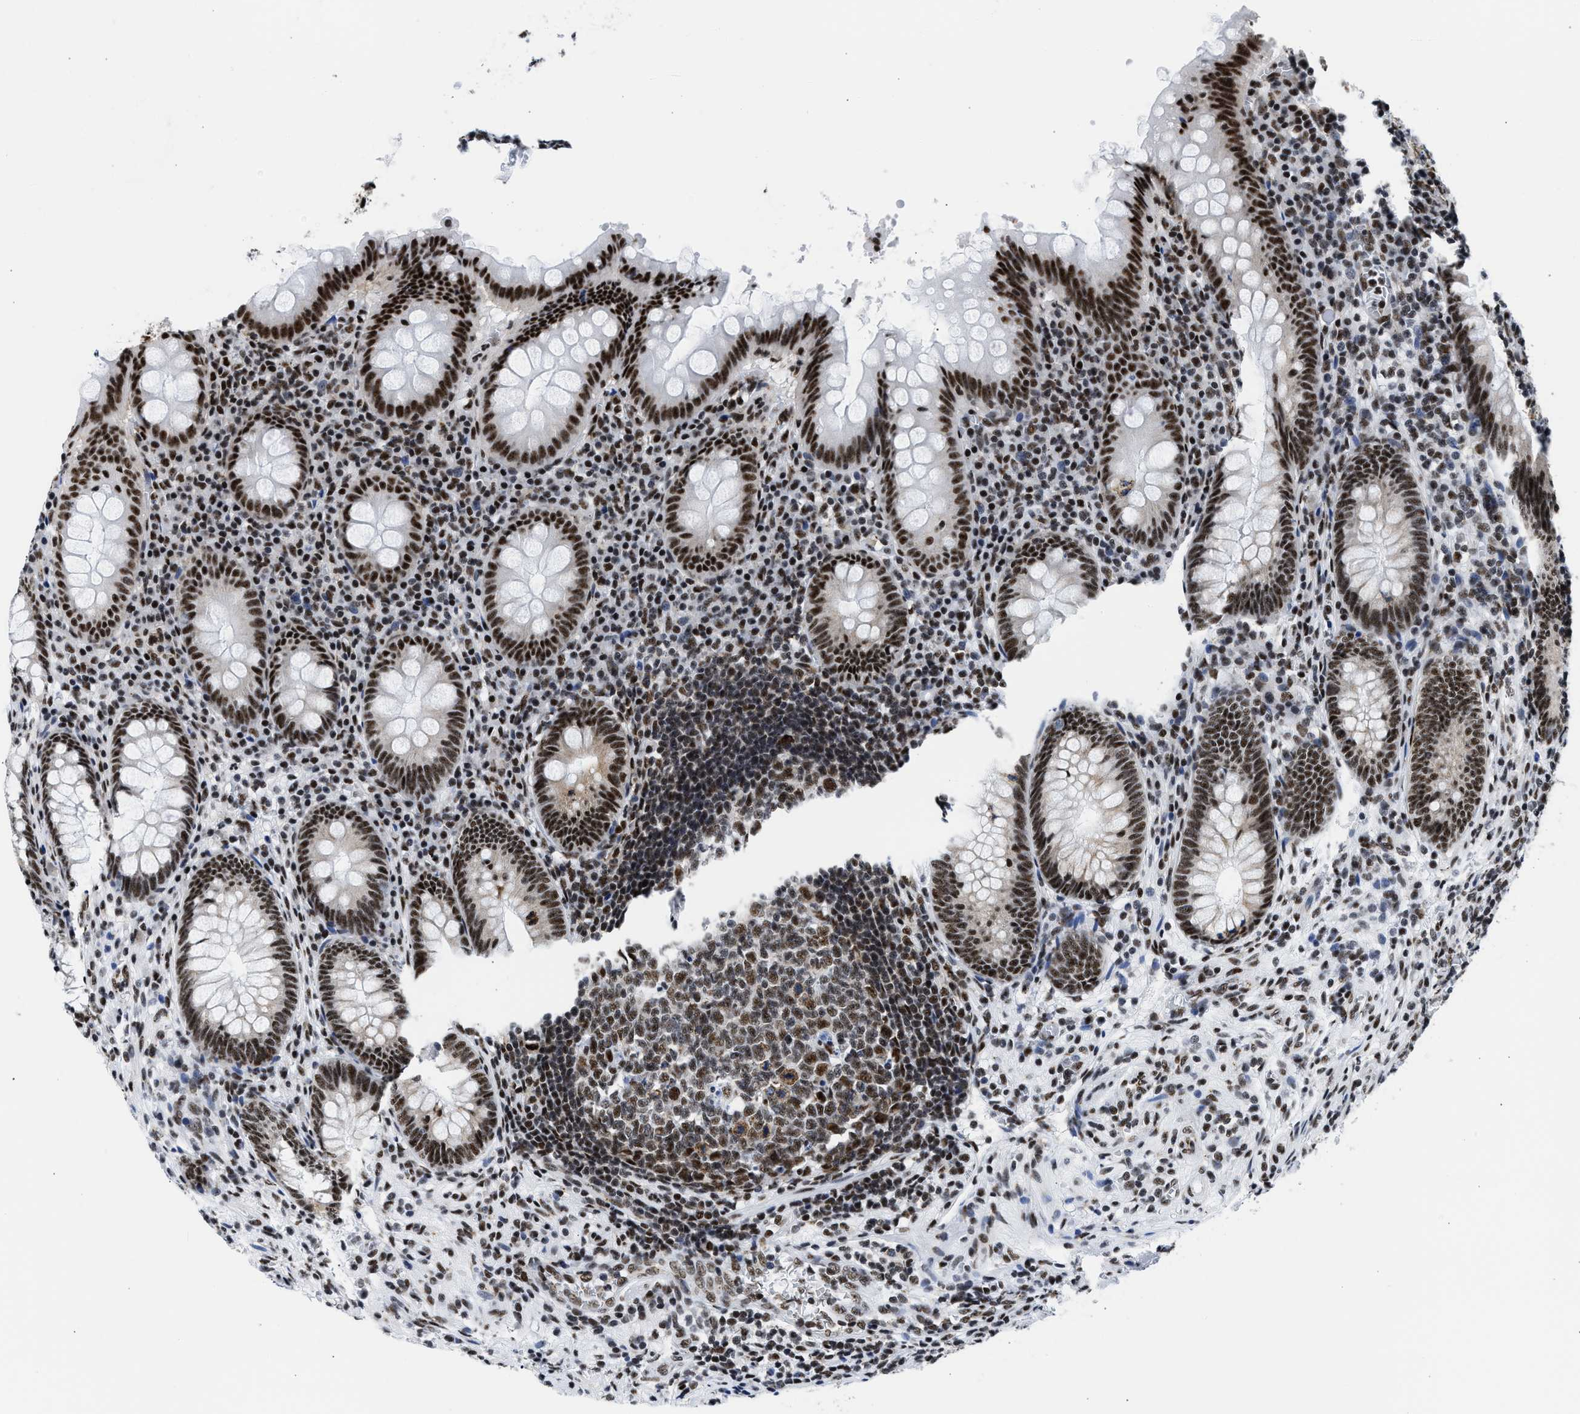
{"staining": {"intensity": "strong", "quantity": ">75%", "location": "nuclear"}, "tissue": "appendix", "cell_type": "Glandular cells", "image_type": "normal", "snomed": [{"axis": "morphology", "description": "Normal tissue, NOS"}, {"axis": "topography", "description": "Appendix"}], "caption": "Protein analysis of unremarkable appendix shows strong nuclear staining in approximately >75% of glandular cells.", "gene": "RBM8A", "patient": {"sex": "male", "age": 56}}